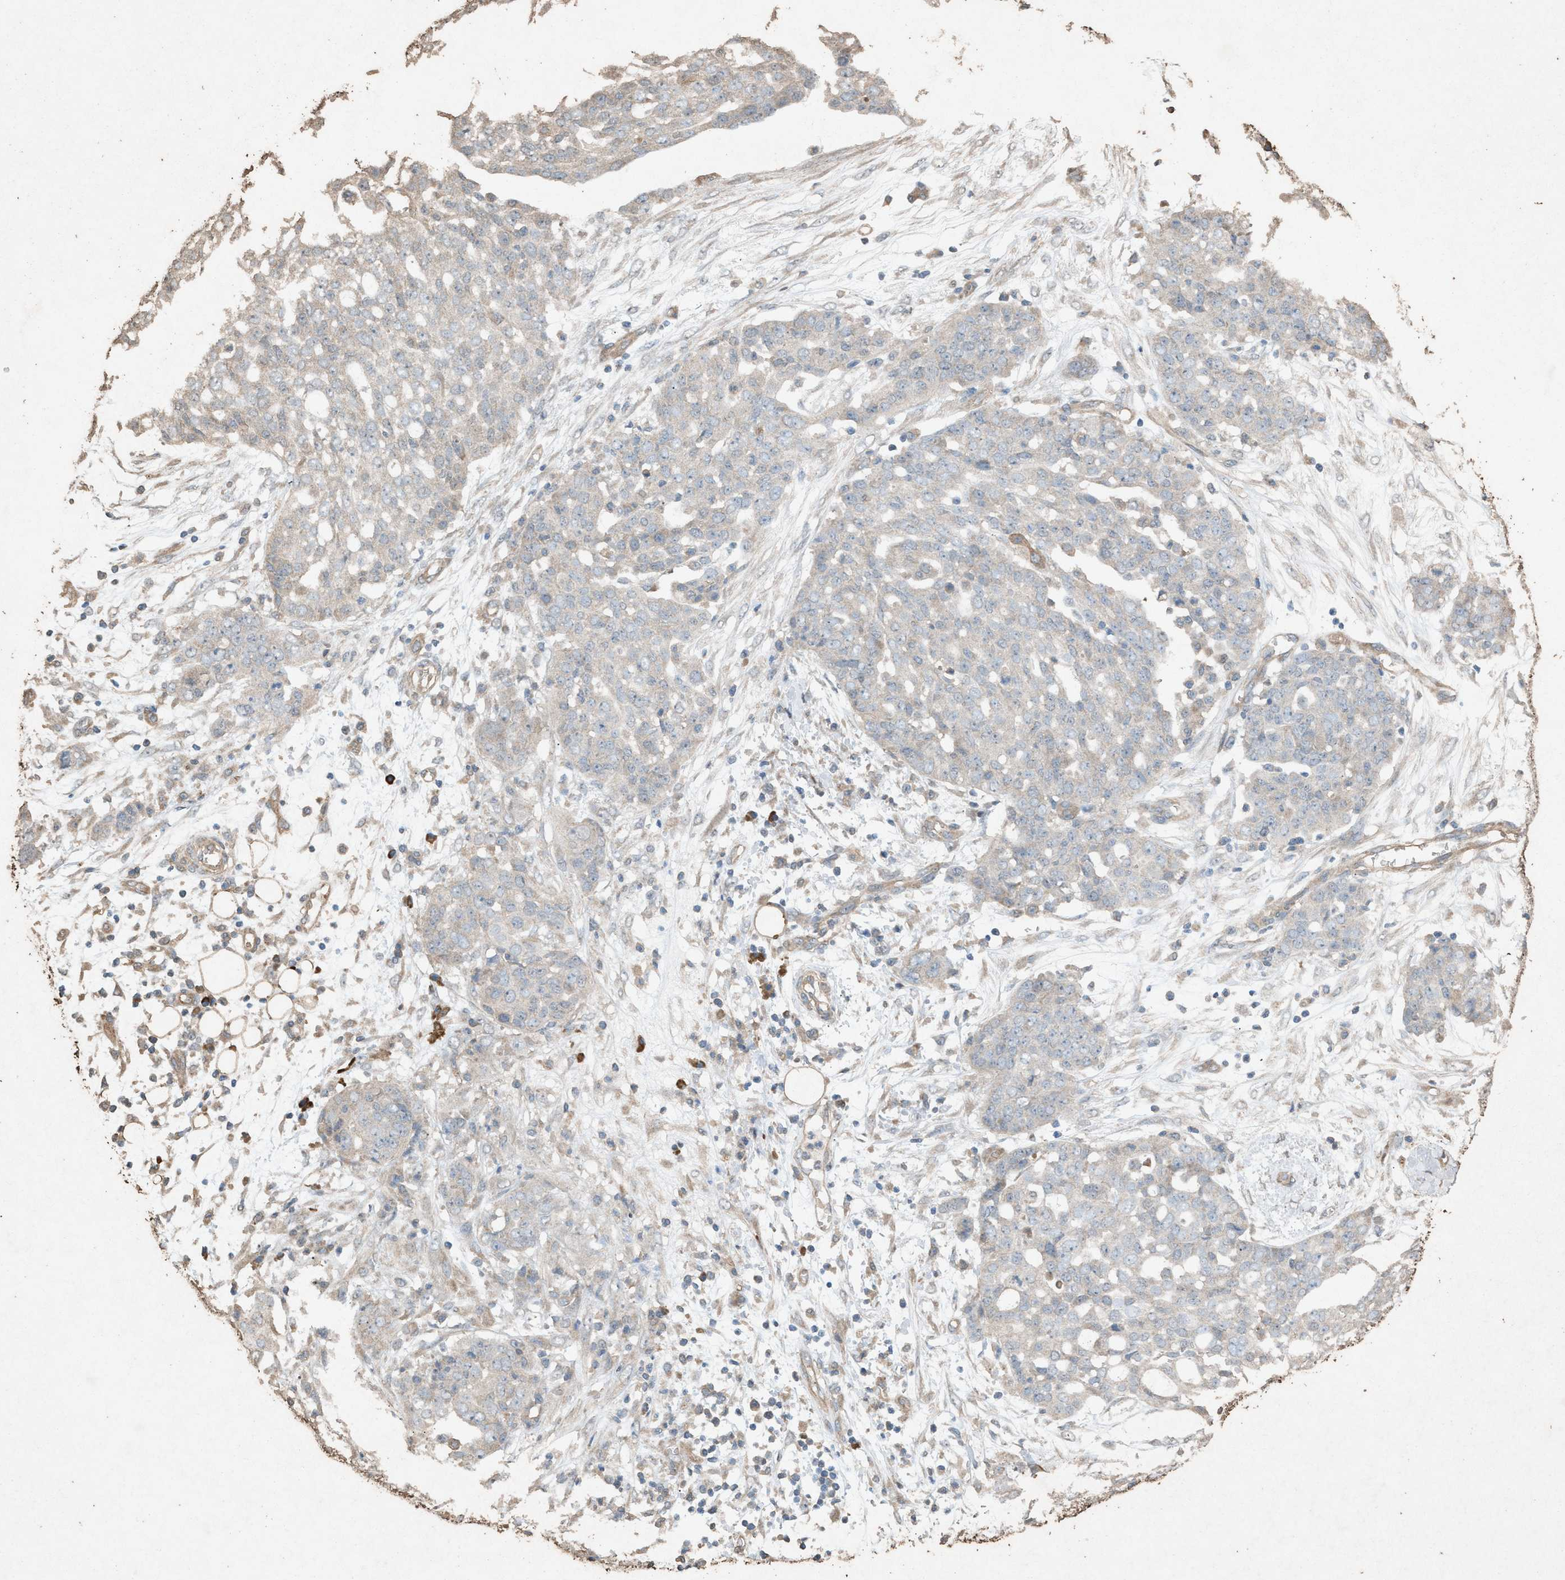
{"staining": {"intensity": "weak", "quantity": "<25%", "location": "cytoplasmic/membranous"}, "tissue": "ovarian cancer", "cell_type": "Tumor cells", "image_type": "cancer", "snomed": [{"axis": "morphology", "description": "Cystadenocarcinoma, serous, NOS"}, {"axis": "topography", "description": "Soft tissue"}, {"axis": "topography", "description": "Ovary"}], "caption": "Human ovarian cancer stained for a protein using IHC displays no positivity in tumor cells.", "gene": "DCAF7", "patient": {"sex": "female", "age": 57}}